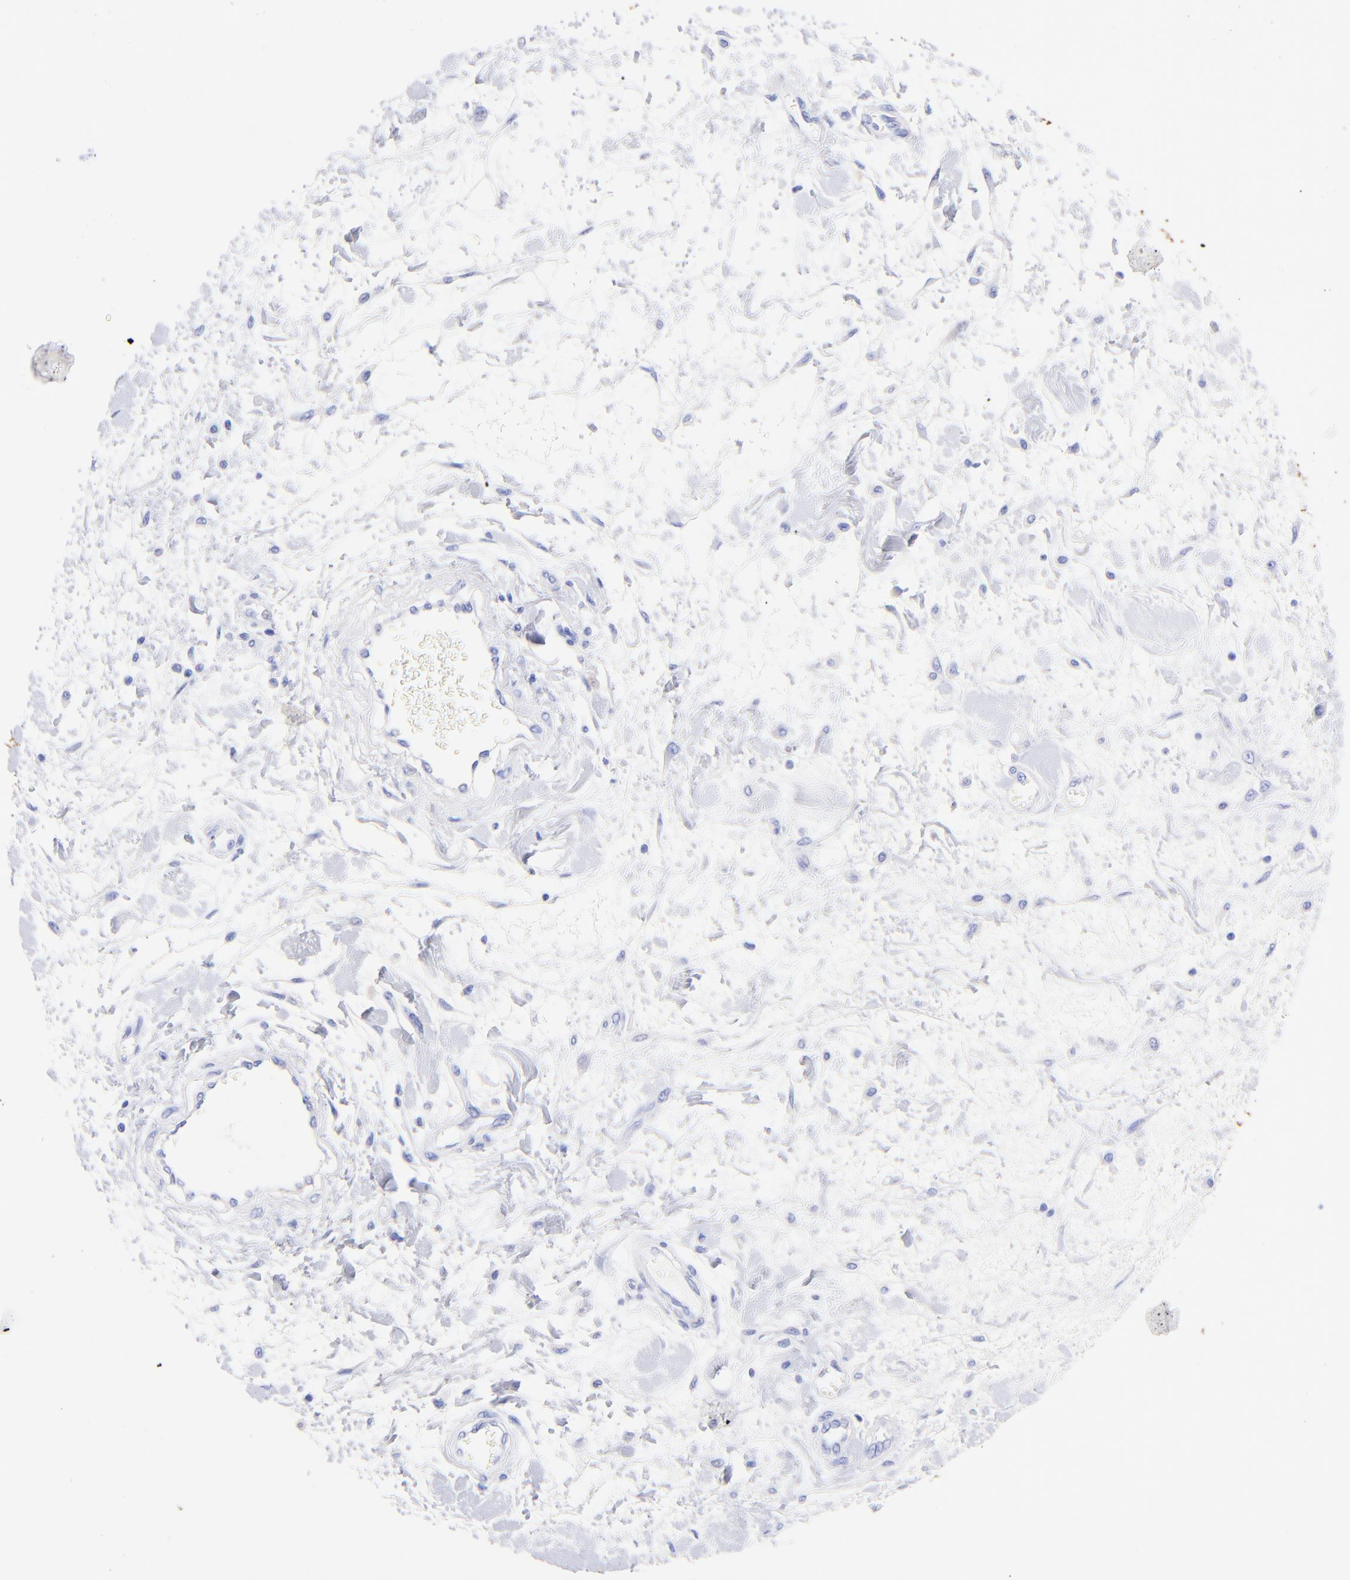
{"staining": {"intensity": "negative", "quantity": "none", "location": "none"}, "tissue": "liver cancer", "cell_type": "Tumor cells", "image_type": "cancer", "snomed": [{"axis": "morphology", "description": "Carcinoma, Hepatocellular, NOS"}, {"axis": "topography", "description": "Liver"}], "caption": "Immunohistochemistry (IHC) histopathology image of neoplastic tissue: human liver hepatocellular carcinoma stained with DAB exhibits no significant protein staining in tumor cells.", "gene": "KRT19", "patient": {"sex": "female", "age": 66}}